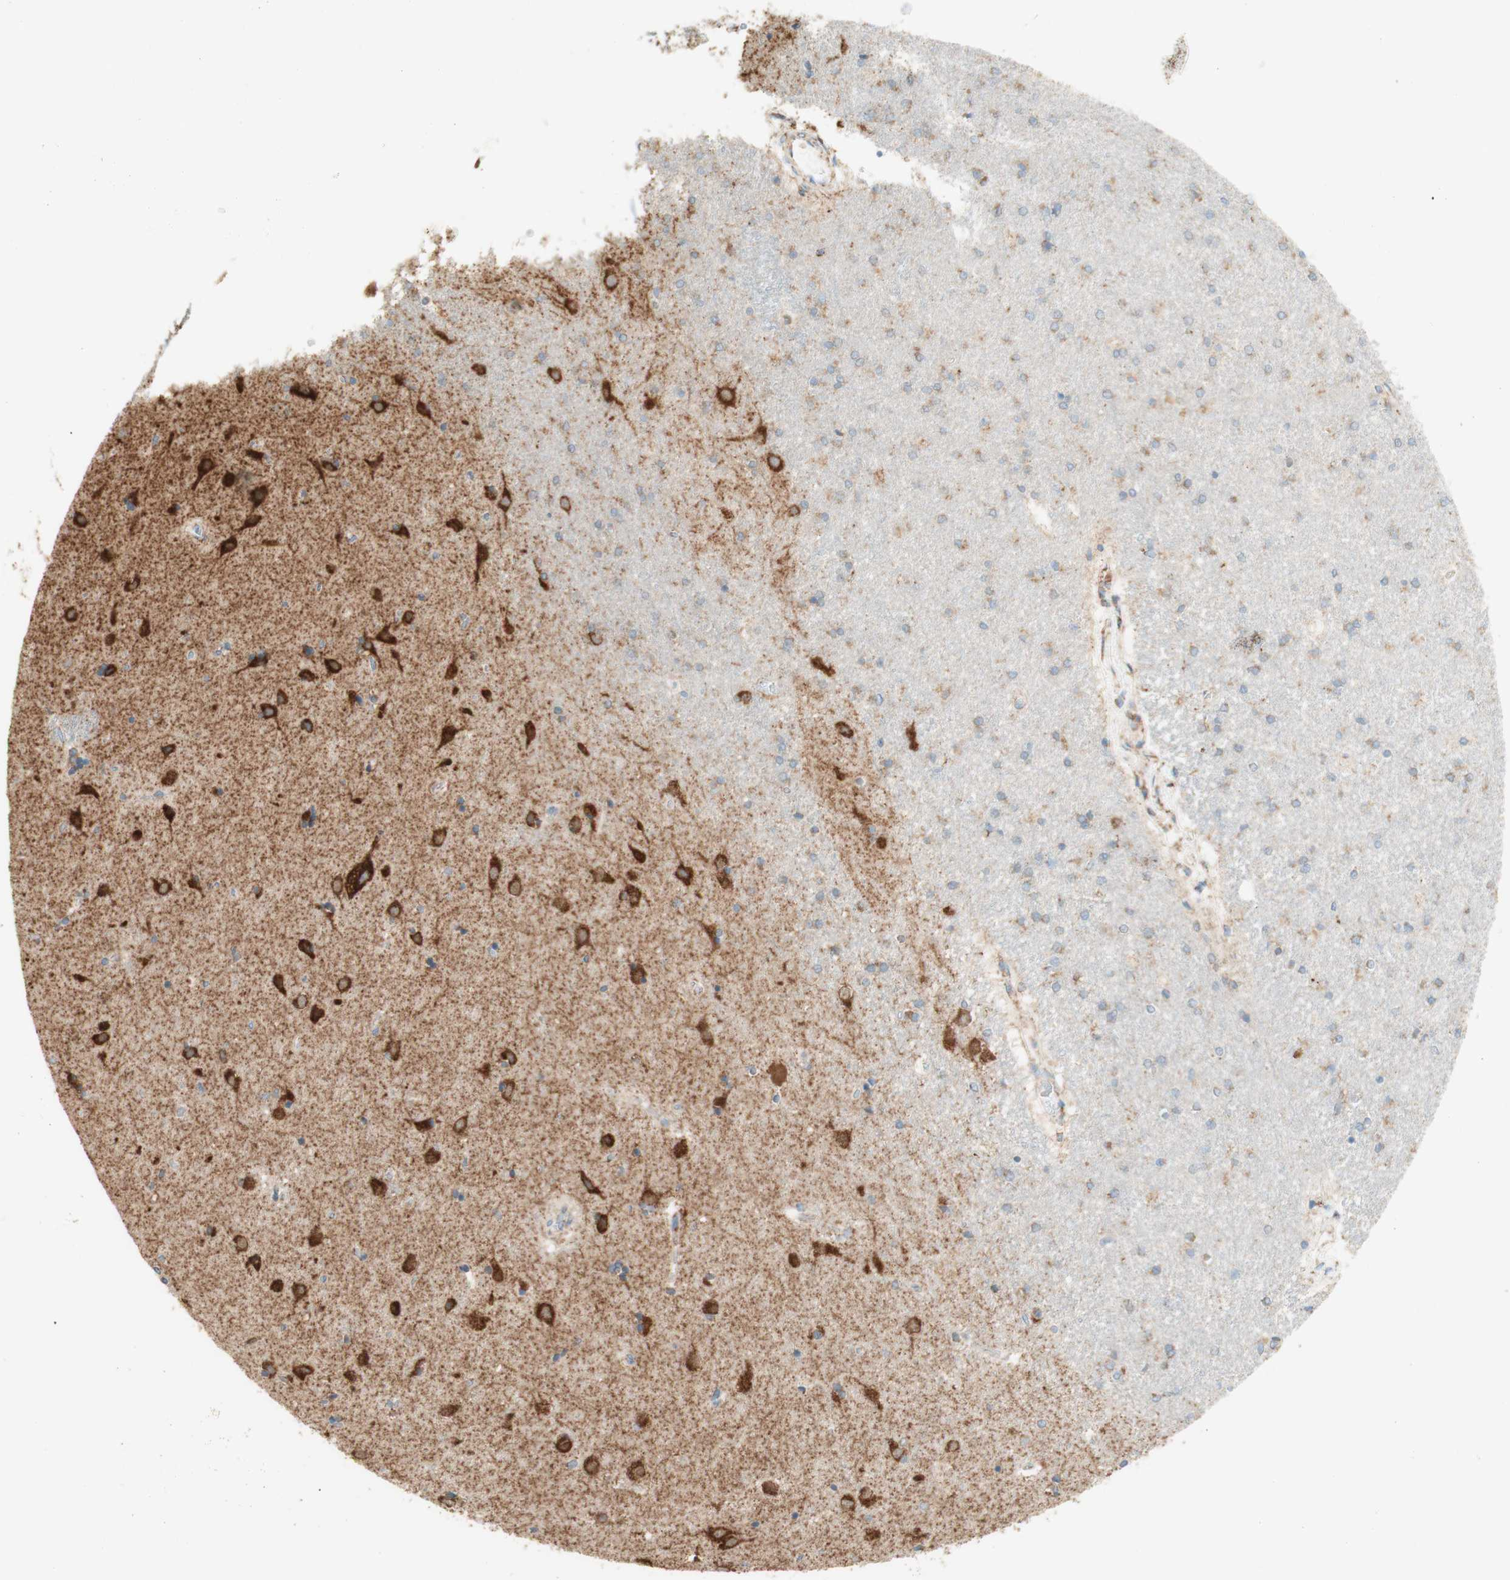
{"staining": {"intensity": "negative", "quantity": "none", "location": "none"}, "tissue": "caudate", "cell_type": "Glial cells", "image_type": "normal", "snomed": [{"axis": "morphology", "description": "Normal tissue, NOS"}, {"axis": "topography", "description": "Lateral ventricle wall"}], "caption": "The photomicrograph displays no significant staining in glial cells of caudate.", "gene": "TOMM20", "patient": {"sex": "female", "age": 54}}